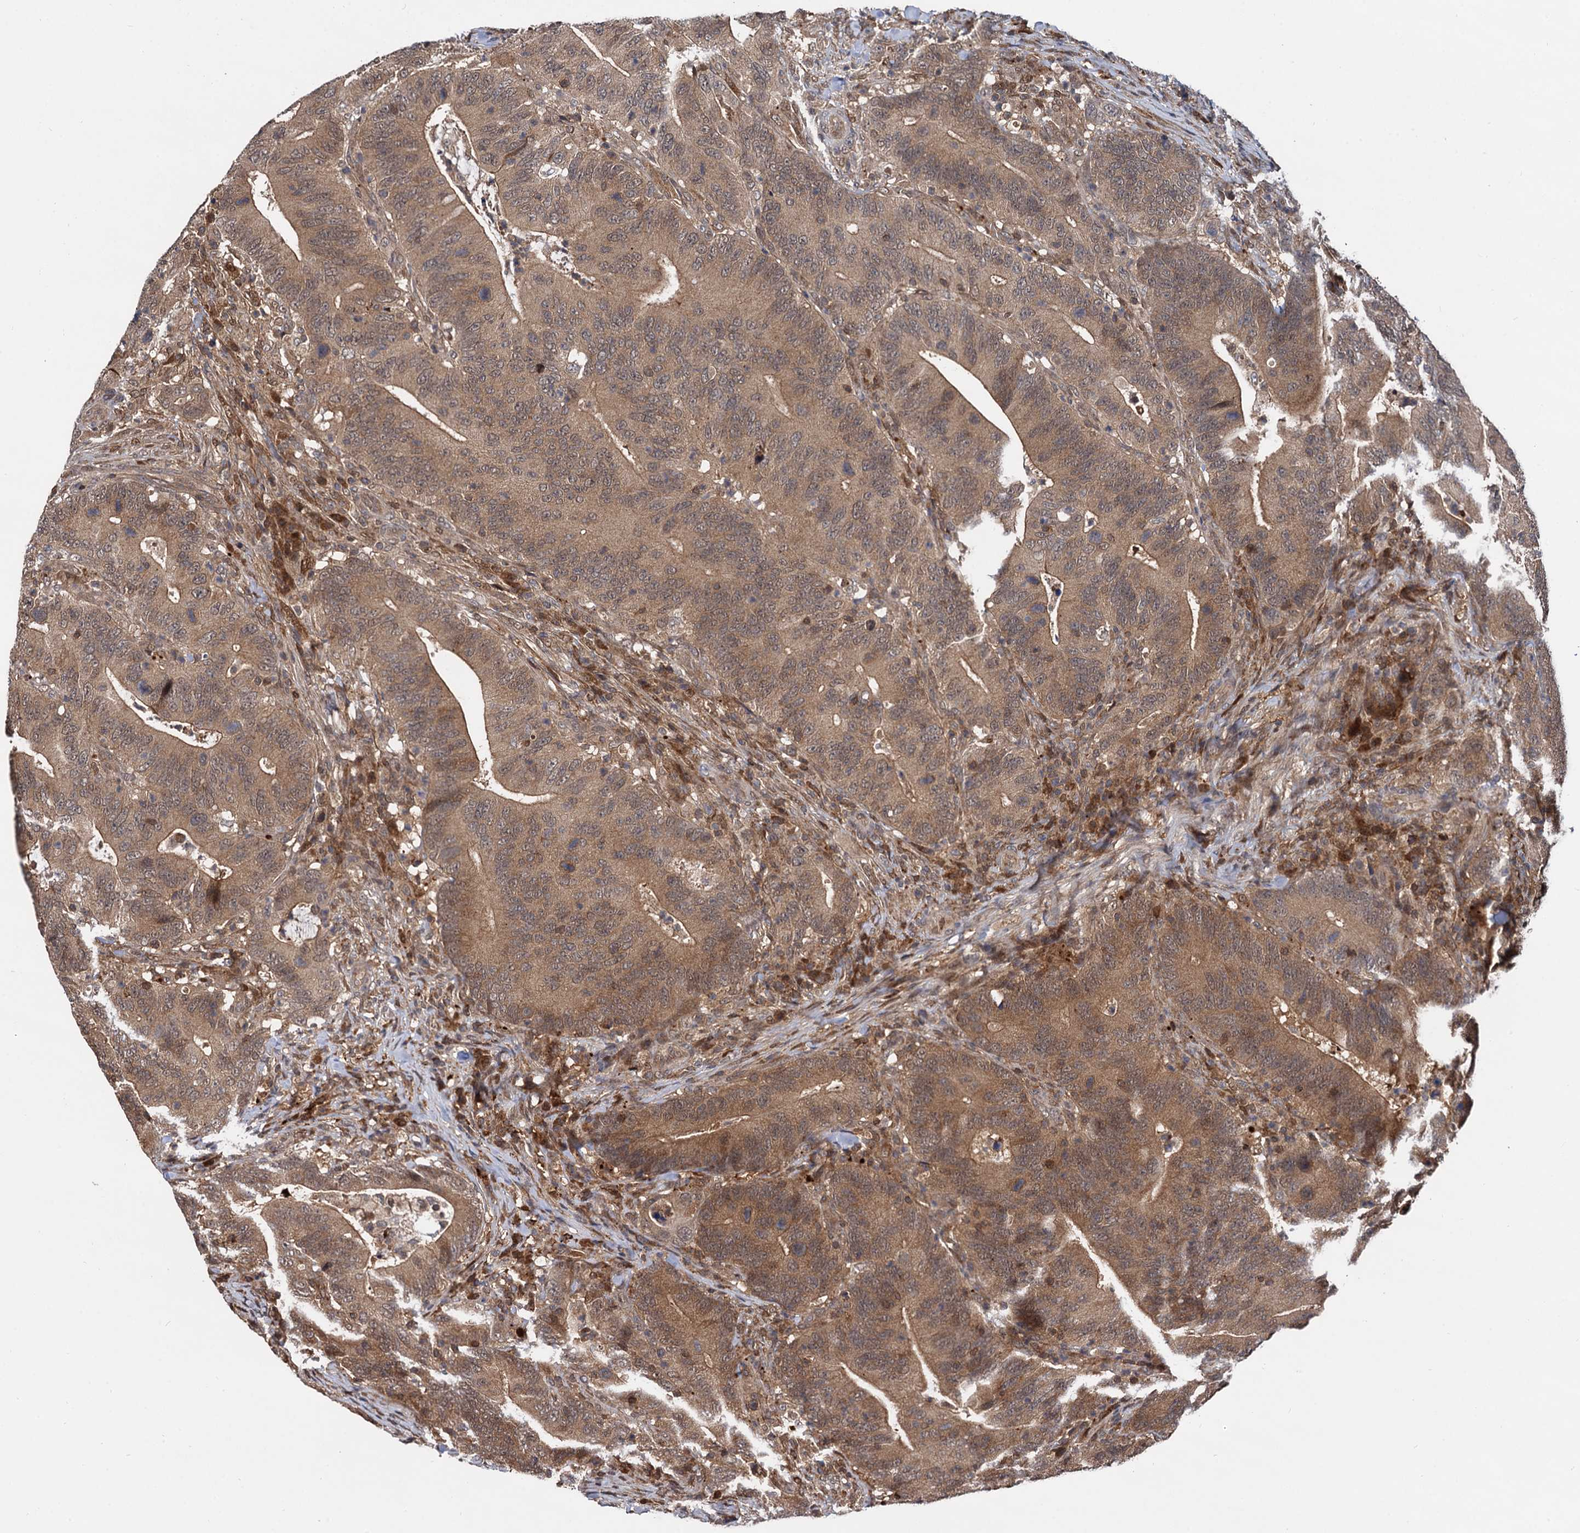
{"staining": {"intensity": "moderate", "quantity": ">75%", "location": "cytoplasmic/membranous"}, "tissue": "colorectal cancer", "cell_type": "Tumor cells", "image_type": "cancer", "snomed": [{"axis": "morphology", "description": "Adenocarcinoma, NOS"}, {"axis": "topography", "description": "Colon"}], "caption": "Brown immunohistochemical staining in adenocarcinoma (colorectal) demonstrates moderate cytoplasmic/membranous positivity in approximately >75% of tumor cells. (DAB IHC, brown staining for protein, blue staining for nuclei).", "gene": "SELENOP", "patient": {"sex": "female", "age": 66}}